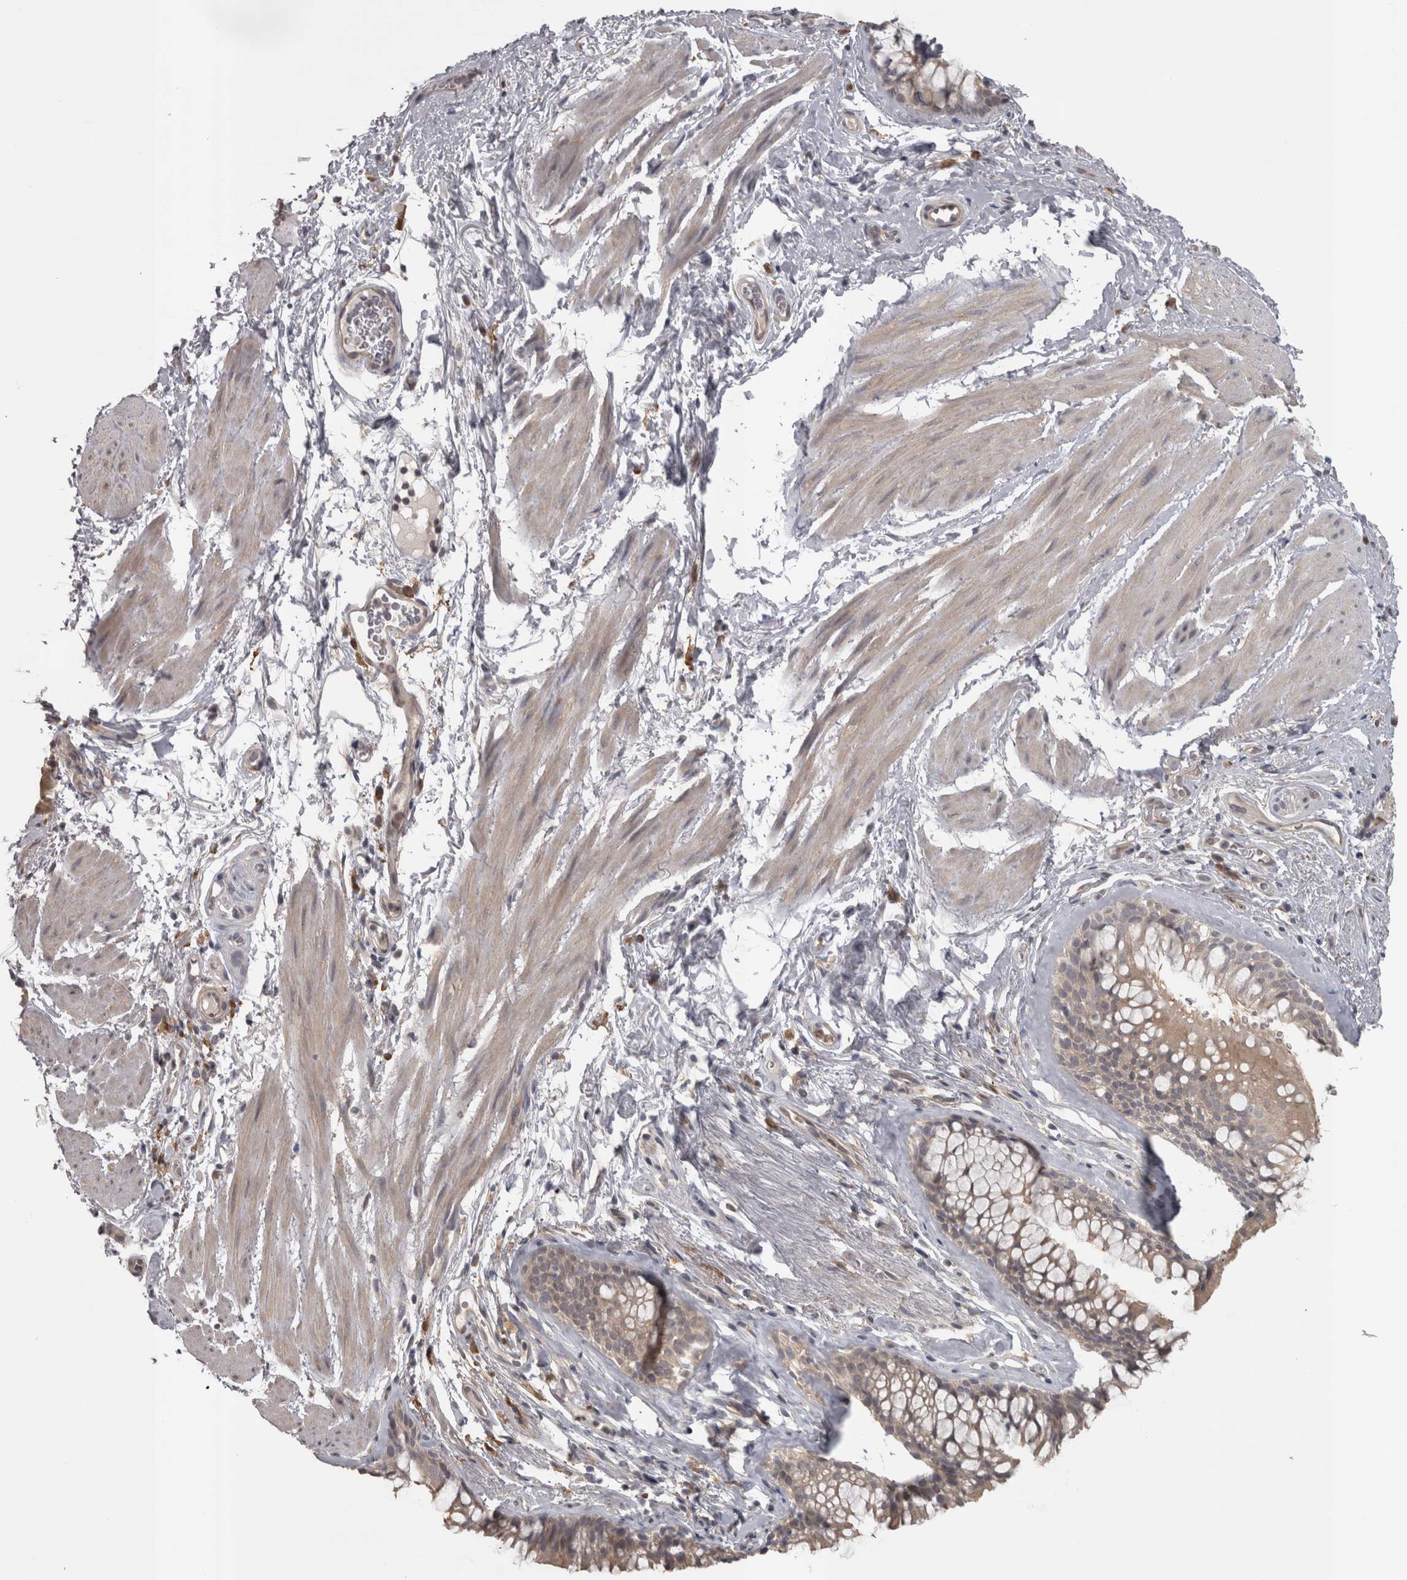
{"staining": {"intensity": "weak", "quantity": "25%-75%", "location": "cytoplasmic/membranous"}, "tissue": "bronchus", "cell_type": "Respiratory epithelial cells", "image_type": "normal", "snomed": [{"axis": "morphology", "description": "Normal tissue, NOS"}, {"axis": "topography", "description": "Cartilage tissue"}, {"axis": "topography", "description": "Bronchus"}], "caption": "An immunohistochemistry (IHC) histopathology image of unremarkable tissue is shown. Protein staining in brown shows weak cytoplasmic/membranous positivity in bronchus within respiratory epithelial cells.", "gene": "SLCO5A1", "patient": {"sex": "female", "age": 53}}